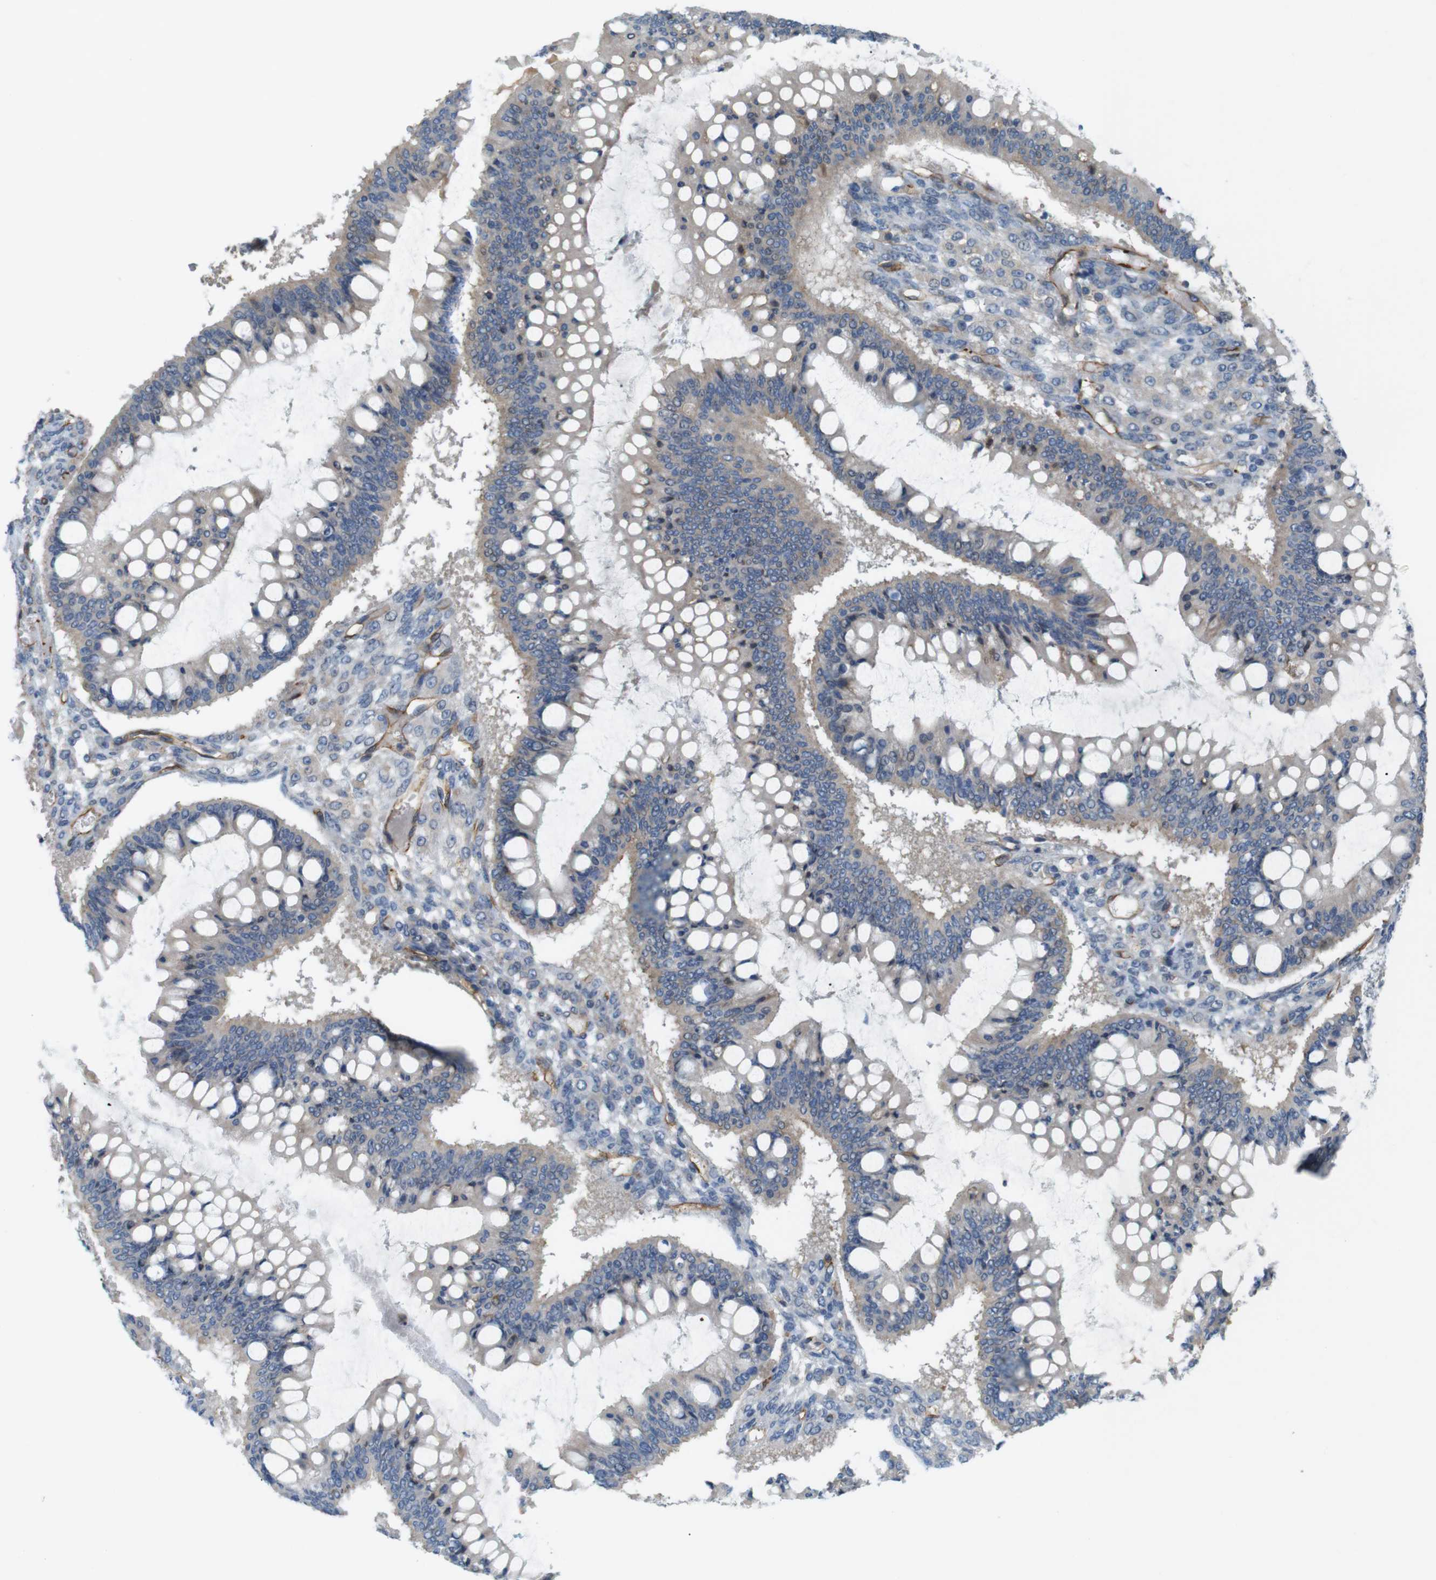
{"staining": {"intensity": "weak", "quantity": ">75%", "location": "cytoplasmic/membranous"}, "tissue": "ovarian cancer", "cell_type": "Tumor cells", "image_type": "cancer", "snomed": [{"axis": "morphology", "description": "Cystadenocarcinoma, mucinous, NOS"}, {"axis": "topography", "description": "Ovary"}], "caption": "Weak cytoplasmic/membranous expression for a protein is appreciated in about >75% of tumor cells of ovarian mucinous cystadenocarcinoma using immunohistochemistry (IHC).", "gene": "BVES", "patient": {"sex": "female", "age": 73}}